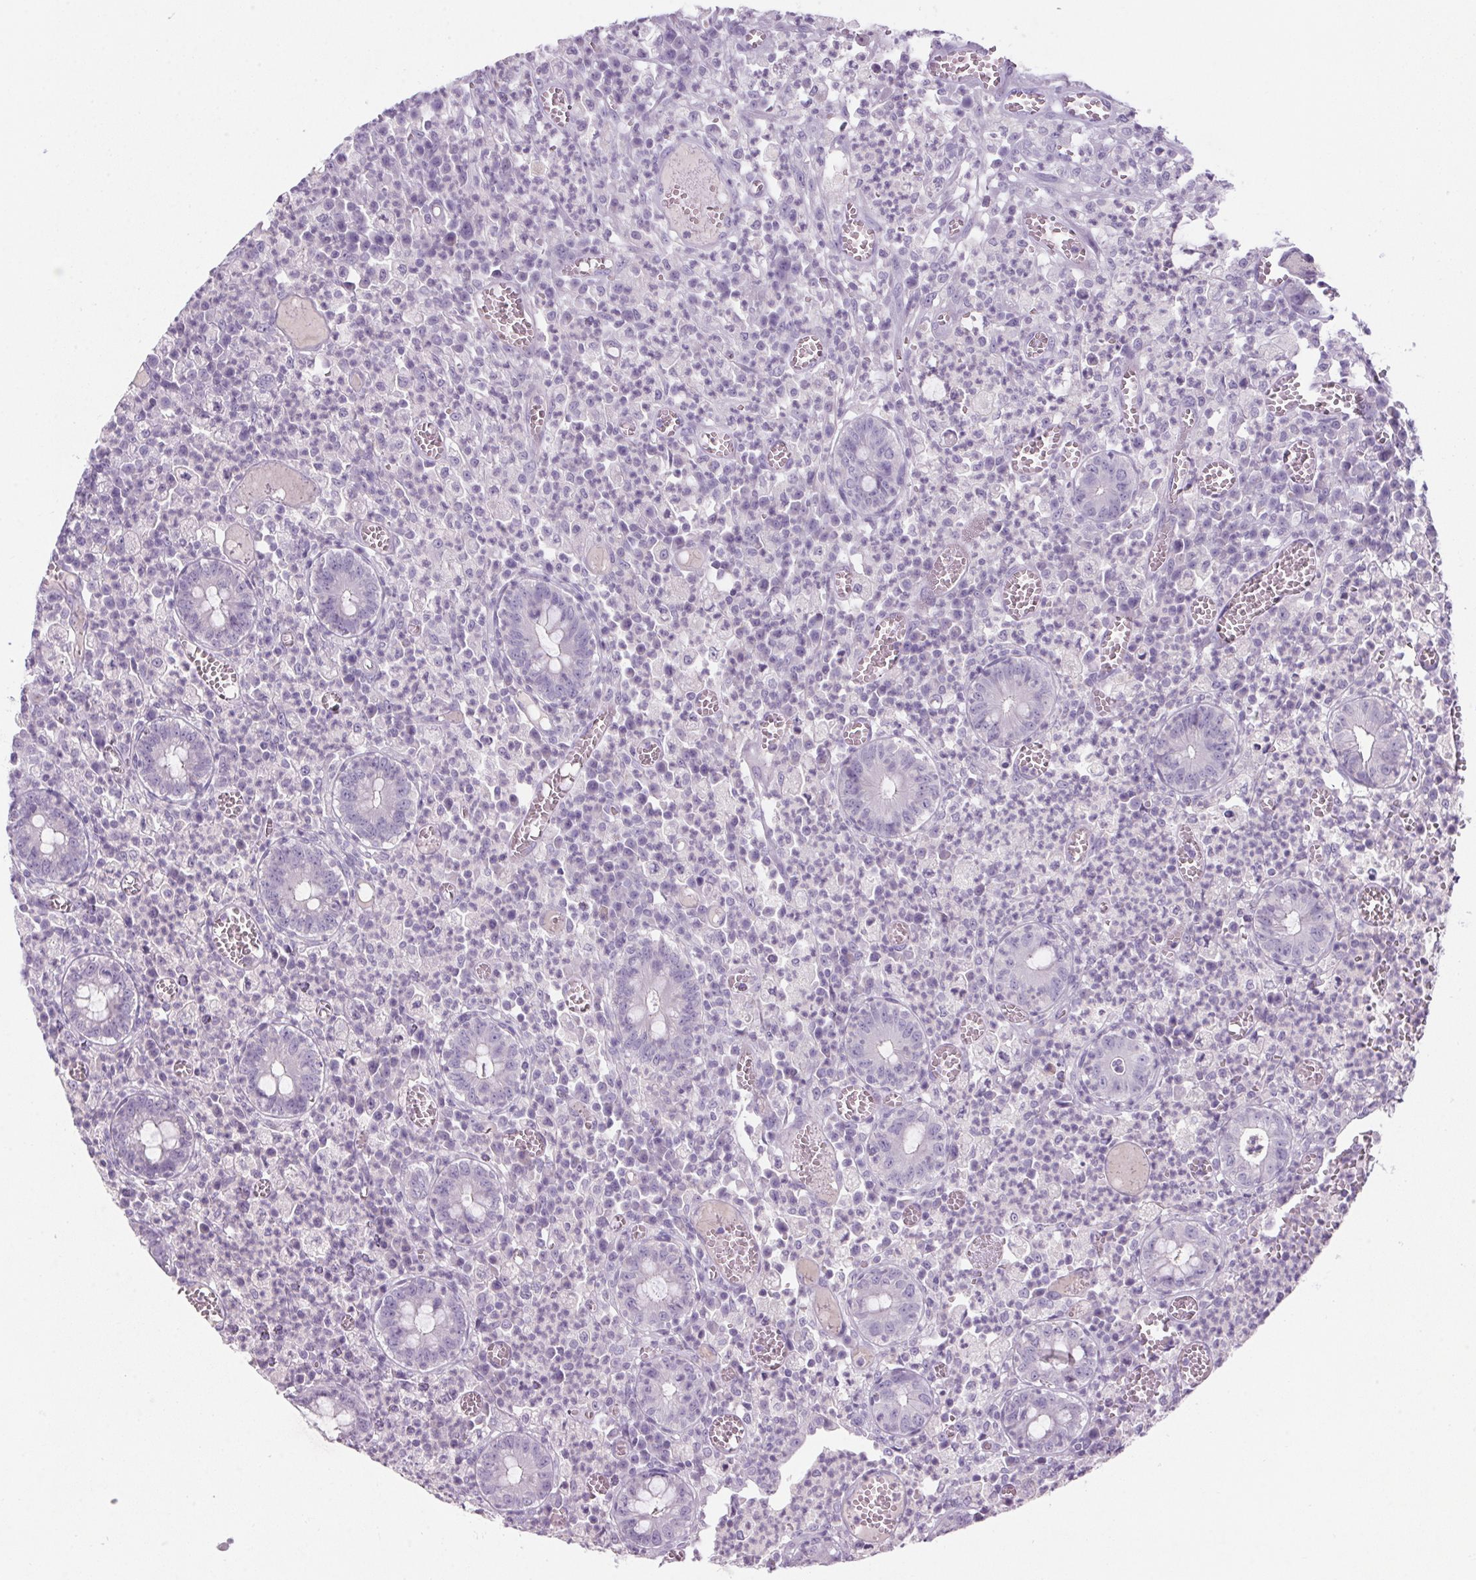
{"staining": {"intensity": "negative", "quantity": "none", "location": "none"}, "tissue": "colorectal cancer", "cell_type": "Tumor cells", "image_type": "cancer", "snomed": [{"axis": "morphology", "description": "Normal tissue, NOS"}, {"axis": "morphology", "description": "Adenocarcinoma, NOS"}, {"axis": "topography", "description": "Colon"}], "caption": "The histopathology image shows no staining of tumor cells in colorectal cancer (adenocarcinoma). (Brightfield microscopy of DAB immunohistochemistry (IHC) at high magnification).", "gene": "RPTN", "patient": {"sex": "male", "age": 65}}